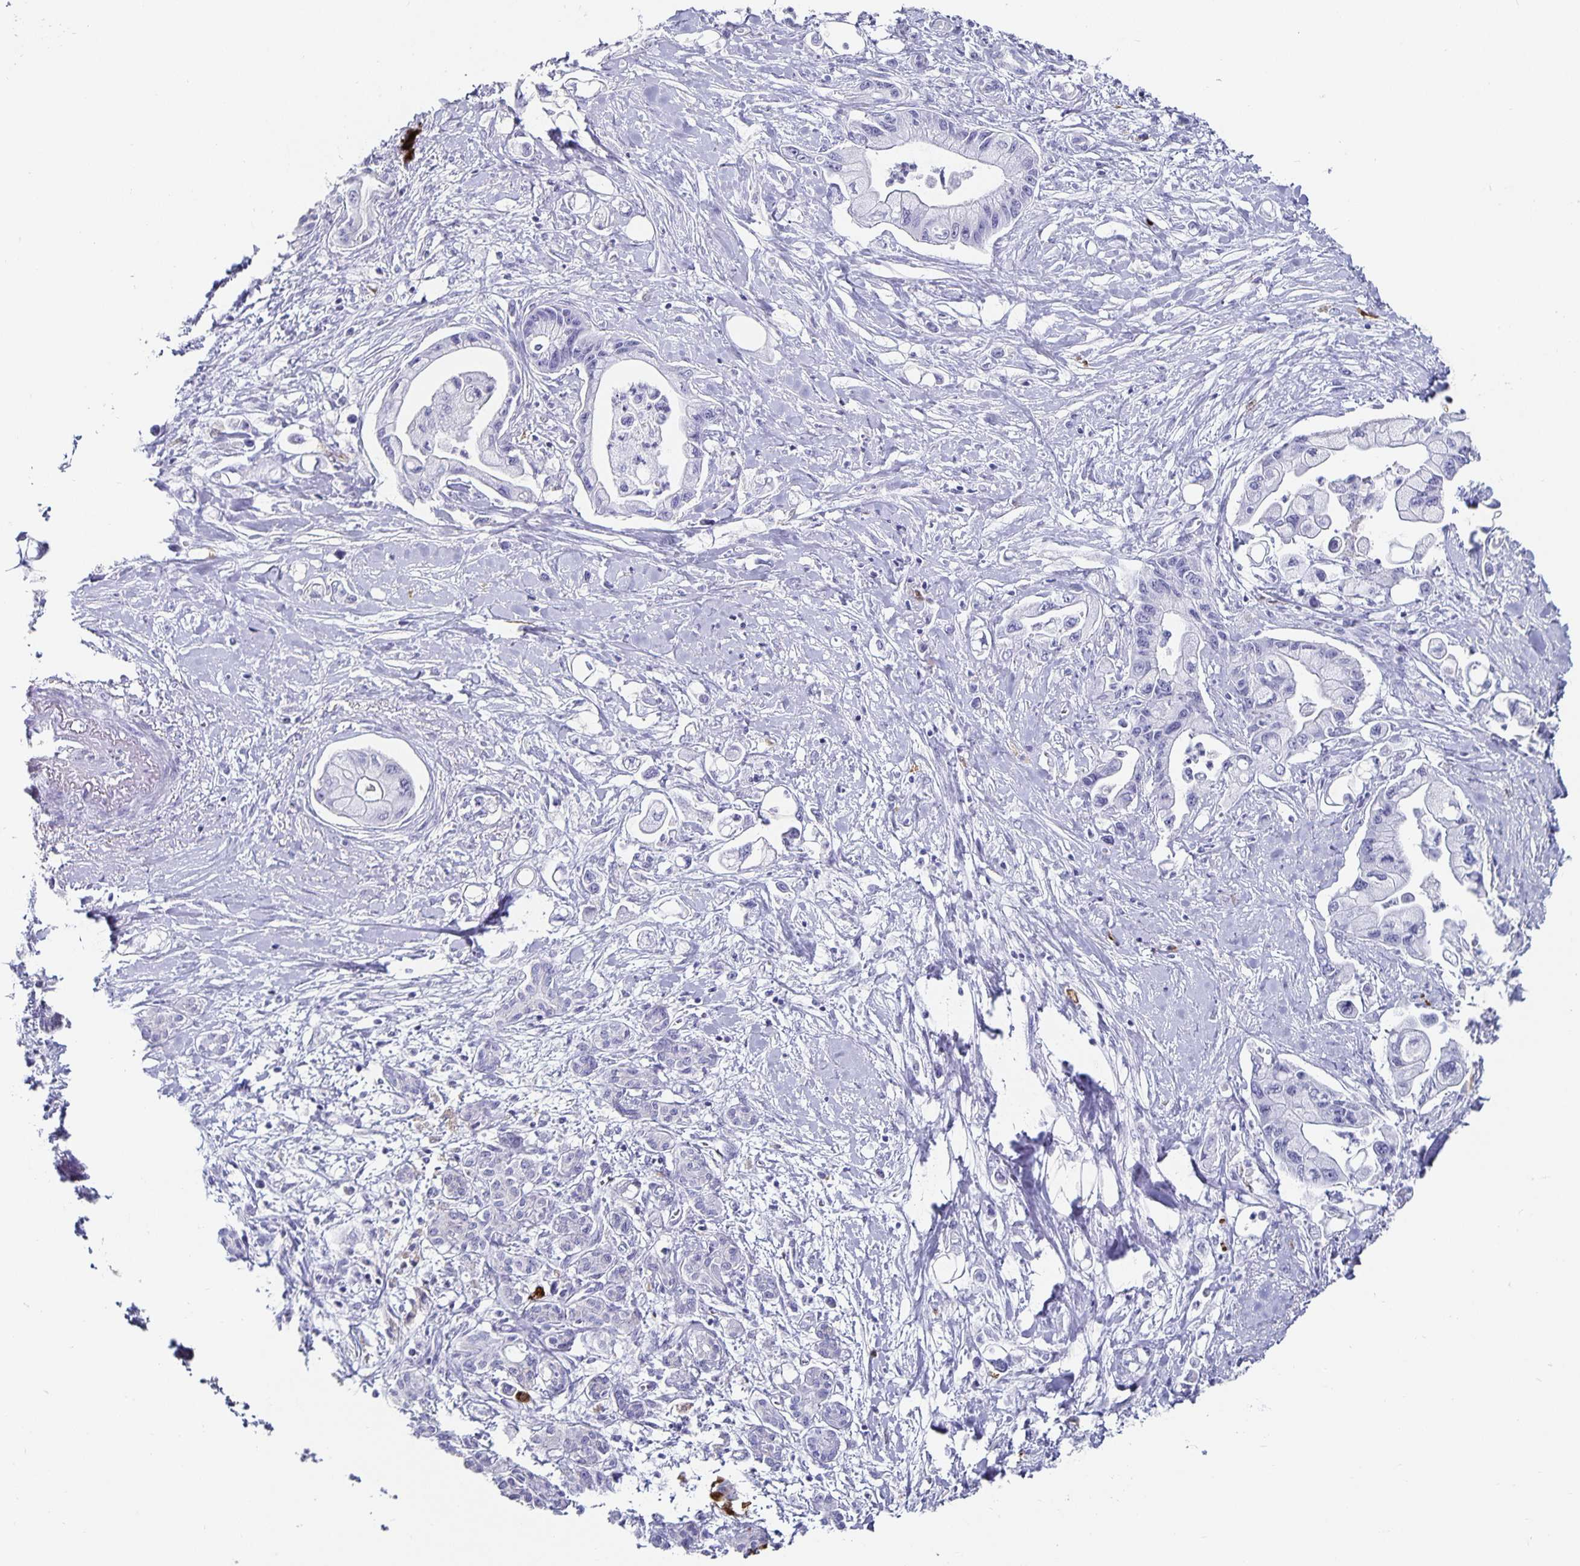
{"staining": {"intensity": "negative", "quantity": "none", "location": "none"}, "tissue": "pancreatic cancer", "cell_type": "Tumor cells", "image_type": "cancer", "snomed": [{"axis": "morphology", "description": "Adenocarcinoma, NOS"}, {"axis": "topography", "description": "Pancreas"}], "caption": "Tumor cells show no significant protein positivity in pancreatic adenocarcinoma.", "gene": "CHGA", "patient": {"sex": "male", "age": 61}}